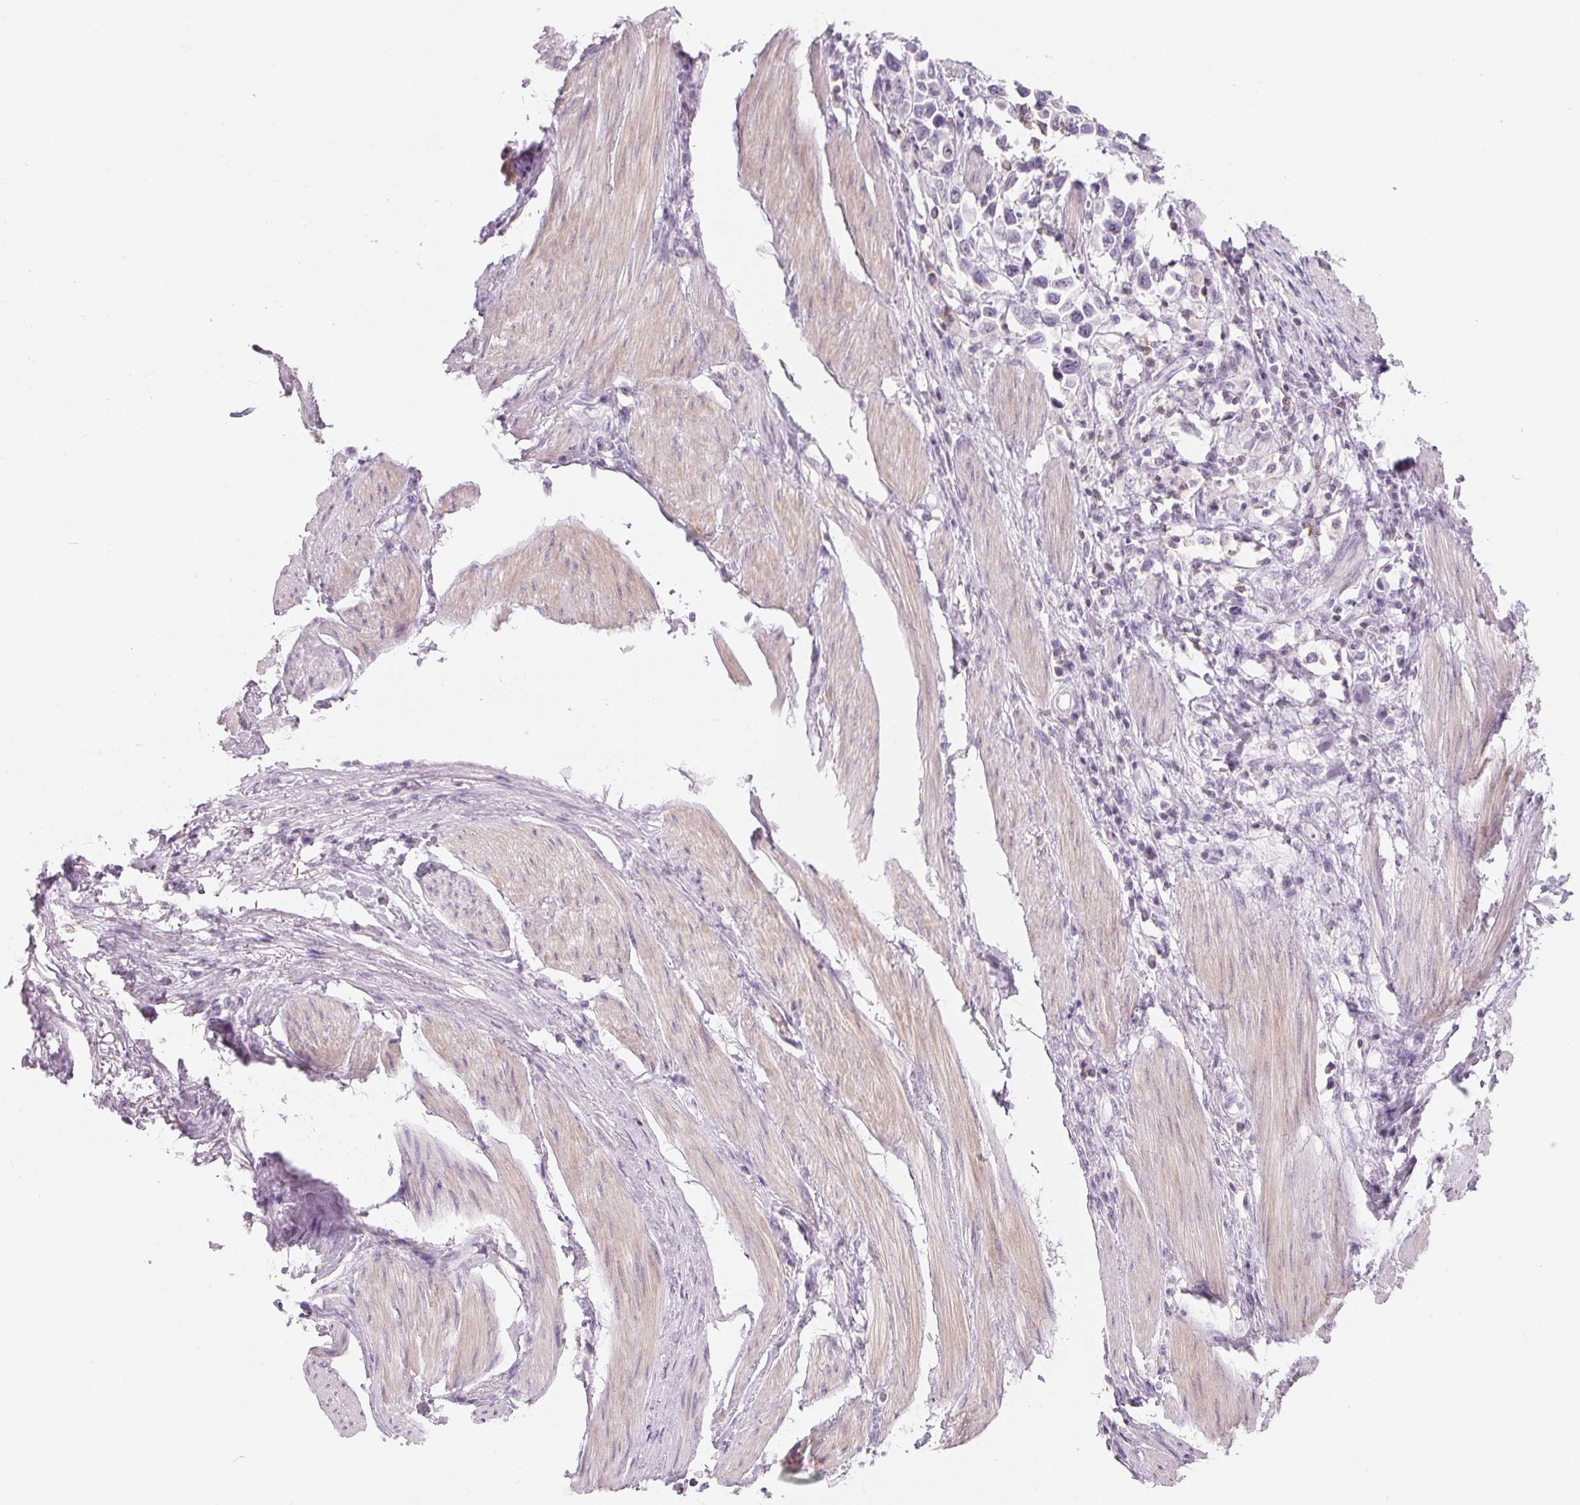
{"staining": {"intensity": "negative", "quantity": "none", "location": "none"}, "tissue": "stomach cancer", "cell_type": "Tumor cells", "image_type": "cancer", "snomed": [{"axis": "morphology", "description": "Adenocarcinoma, NOS"}, {"axis": "topography", "description": "Stomach"}], "caption": "A high-resolution photomicrograph shows IHC staining of stomach adenocarcinoma, which shows no significant positivity in tumor cells.", "gene": "CD69", "patient": {"sex": "female", "age": 81}}